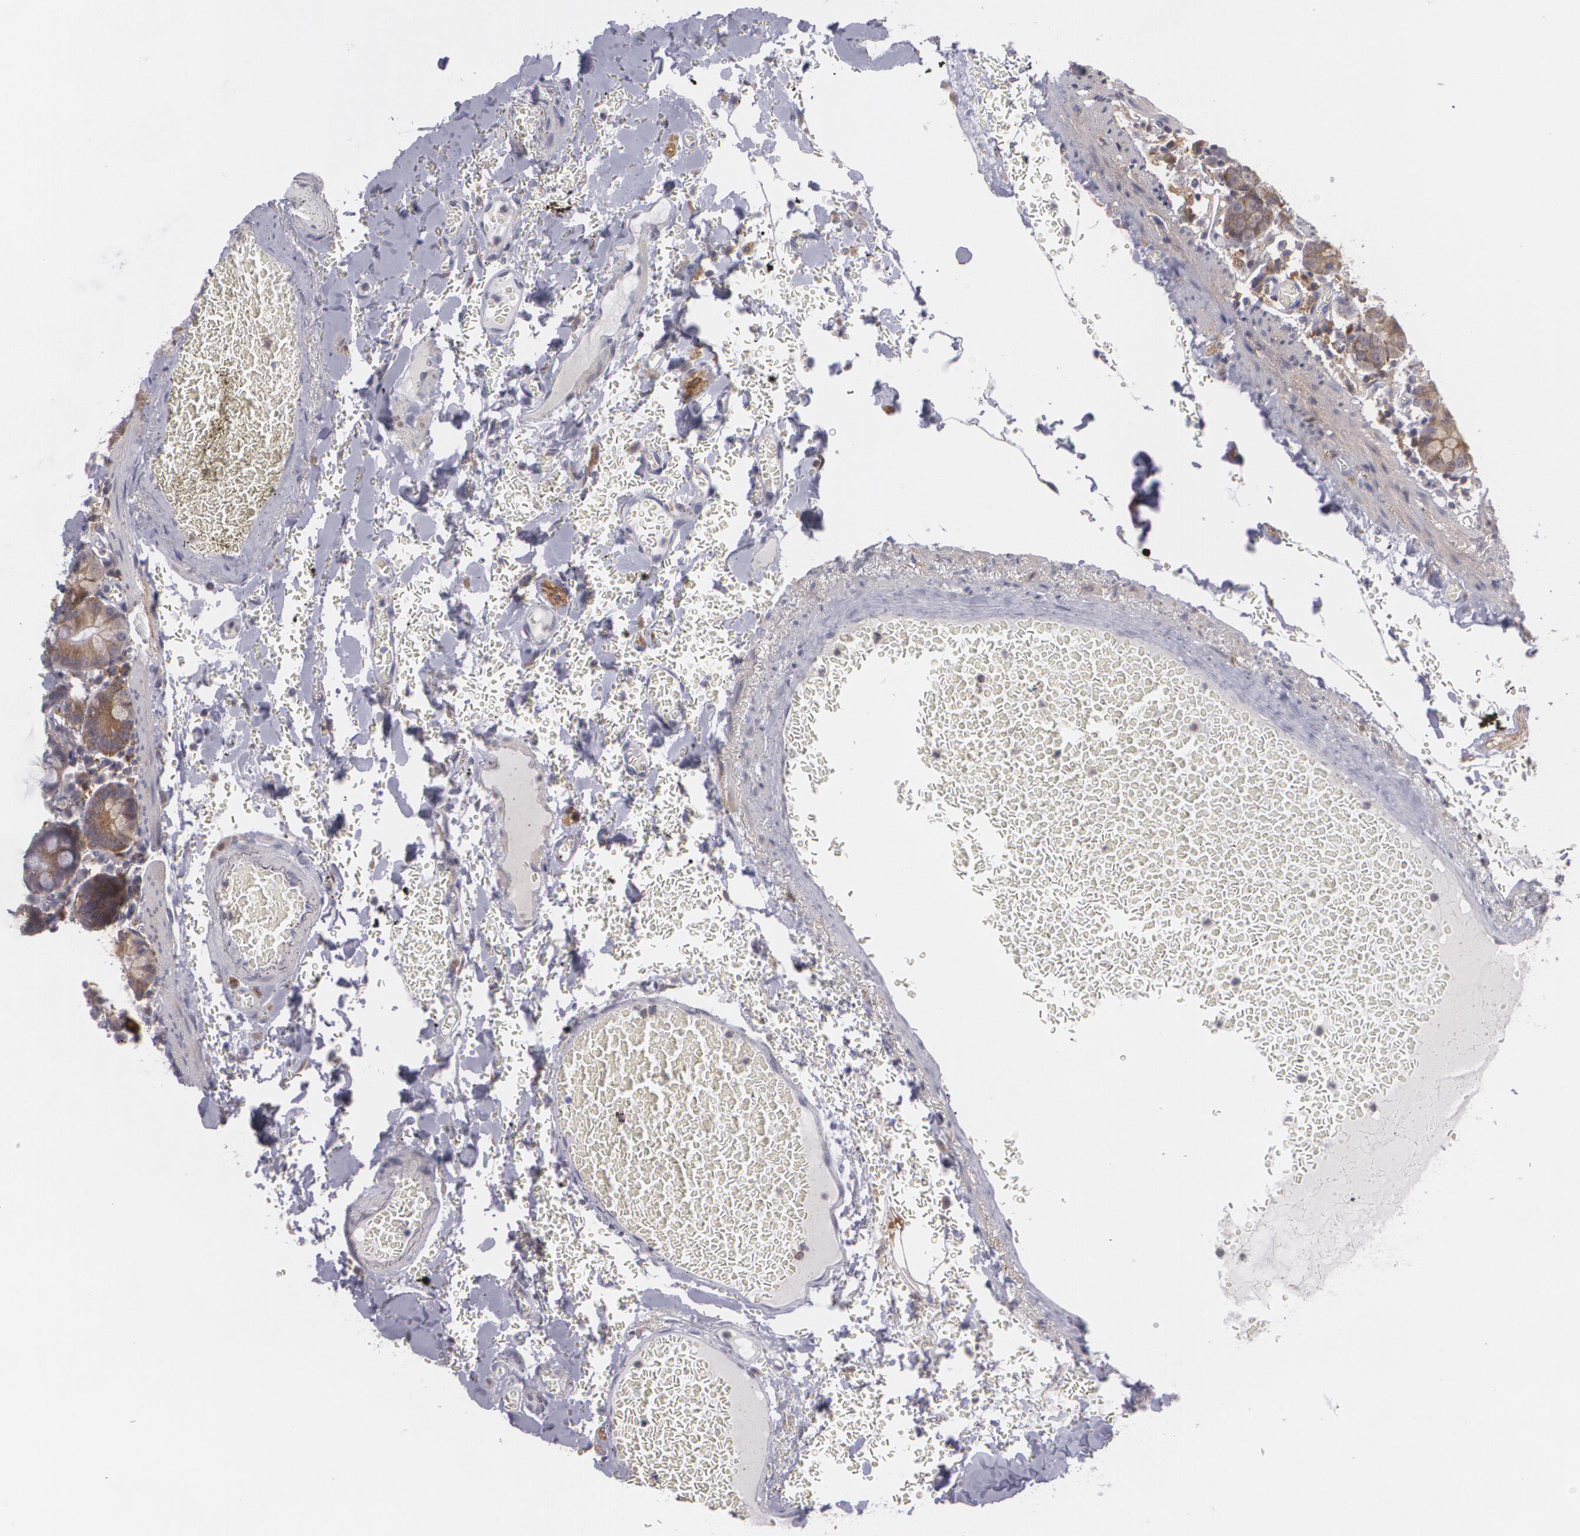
{"staining": {"intensity": "weak", "quantity": ">75%", "location": "cytoplasmic/membranous"}, "tissue": "small intestine", "cell_type": "Glandular cells", "image_type": "normal", "snomed": [{"axis": "morphology", "description": "Normal tissue, NOS"}, {"axis": "topography", "description": "Small intestine"}], "caption": "Immunohistochemistry (IHC) (DAB) staining of benign small intestine exhibits weak cytoplasmic/membranous protein positivity in about >75% of glandular cells.", "gene": "BIN1", "patient": {"sex": "male", "age": 71}}